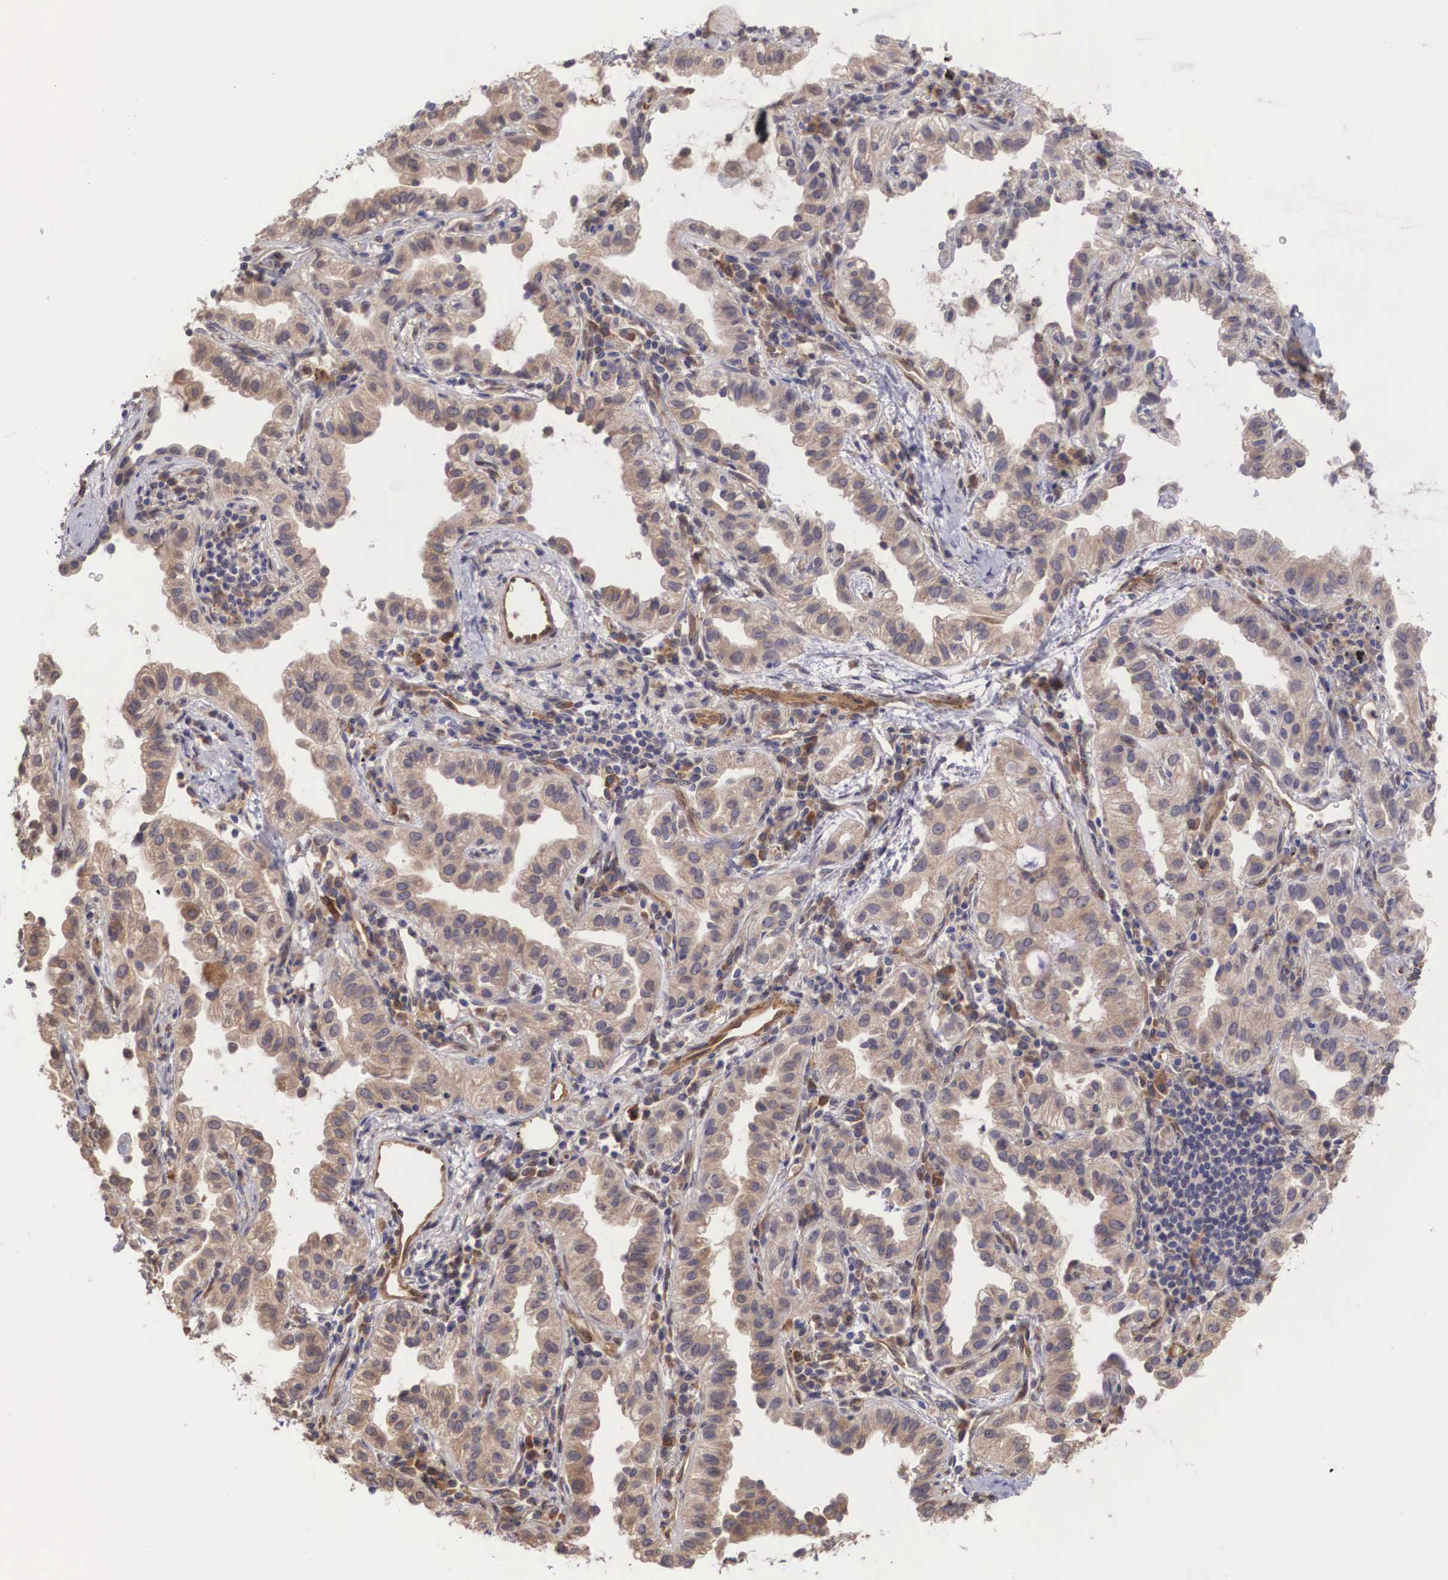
{"staining": {"intensity": "weak", "quantity": ">75%", "location": "cytoplasmic/membranous"}, "tissue": "lung cancer", "cell_type": "Tumor cells", "image_type": "cancer", "snomed": [{"axis": "morphology", "description": "Adenocarcinoma, NOS"}, {"axis": "topography", "description": "Lung"}], "caption": "This histopathology image exhibits lung cancer (adenocarcinoma) stained with immunohistochemistry to label a protein in brown. The cytoplasmic/membranous of tumor cells show weak positivity for the protein. Nuclei are counter-stained blue.", "gene": "DNAJB7", "patient": {"sex": "female", "age": 50}}